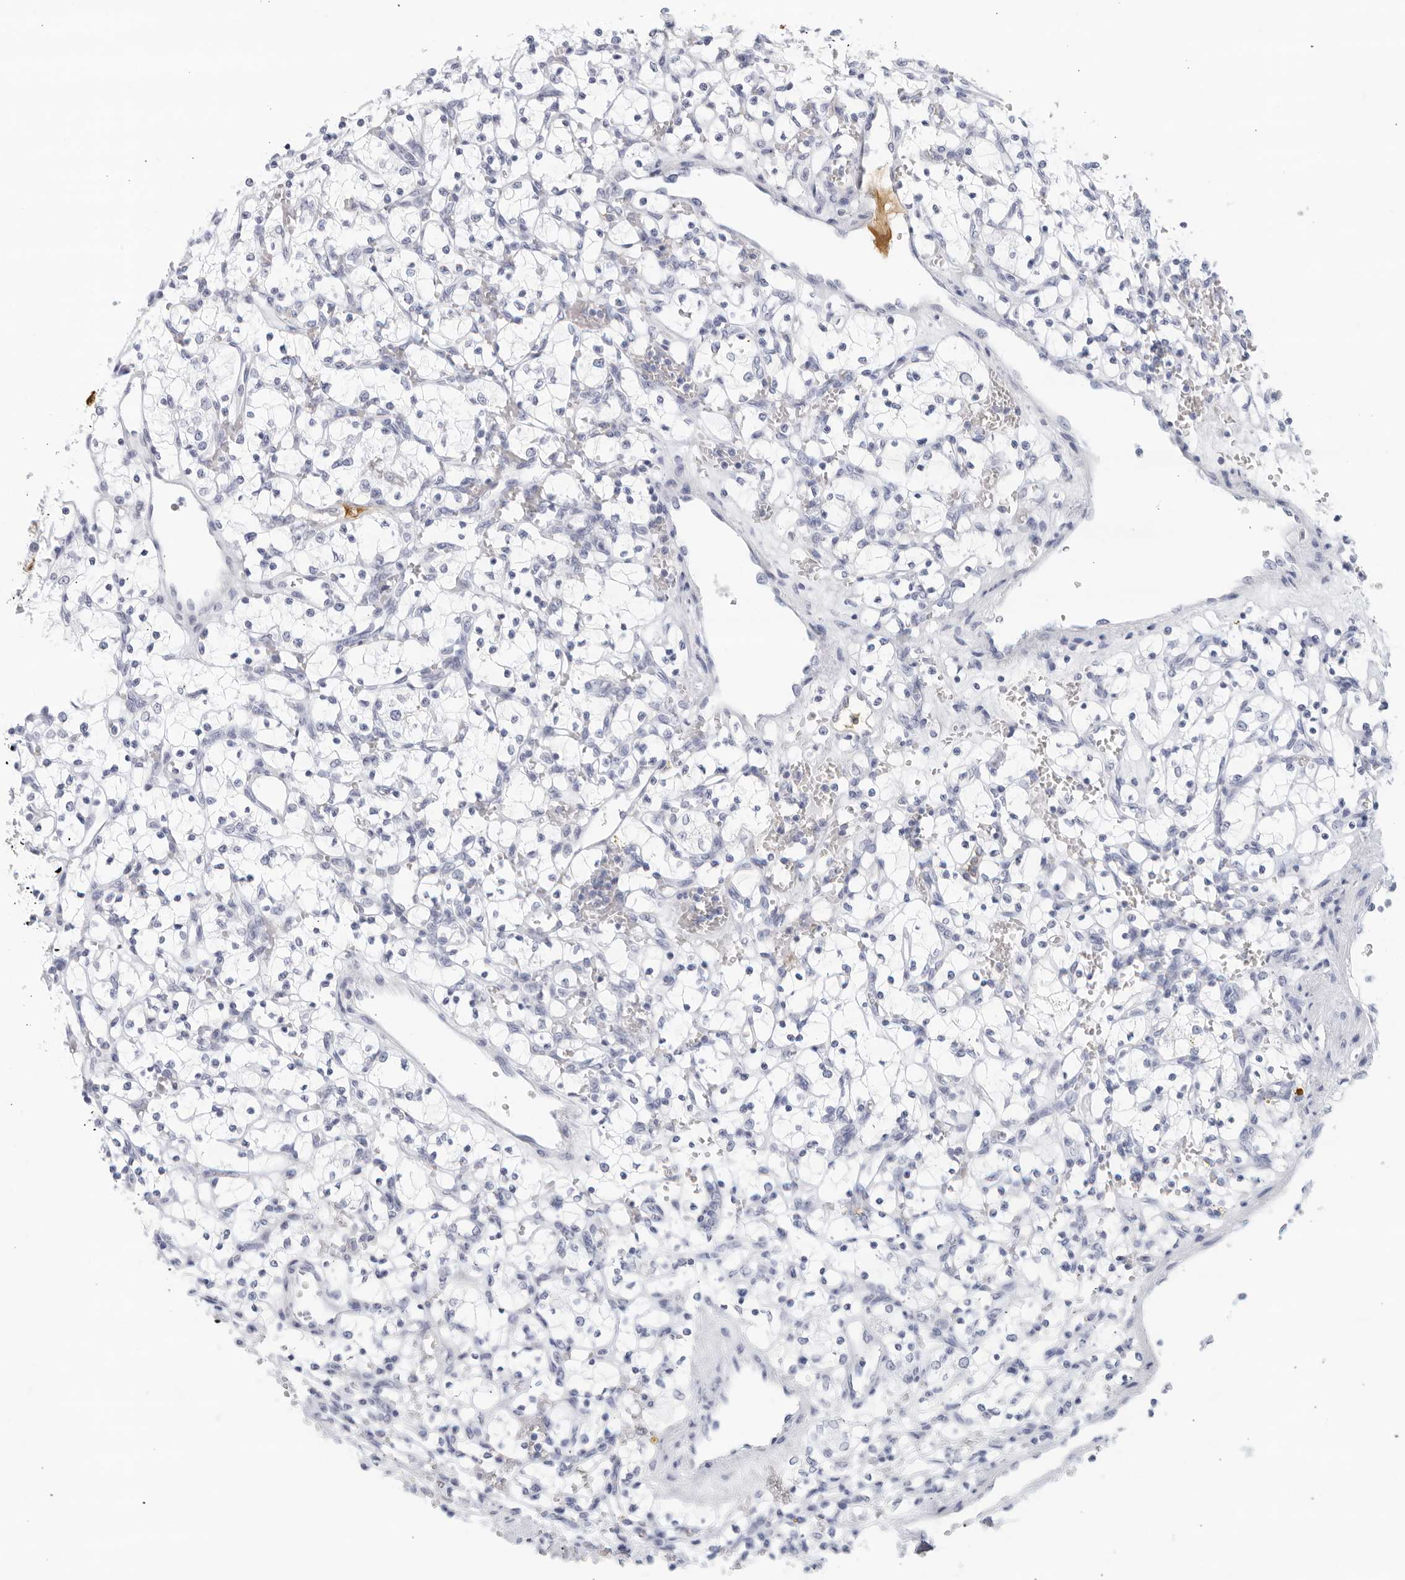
{"staining": {"intensity": "negative", "quantity": "none", "location": "none"}, "tissue": "renal cancer", "cell_type": "Tumor cells", "image_type": "cancer", "snomed": [{"axis": "morphology", "description": "Adenocarcinoma, NOS"}, {"axis": "topography", "description": "Kidney"}], "caption": "Photomicrograph shows no significant protein staining in tumor cells of adenocarcinoma (renal).", "gene": "FGG", "patient": {"sex": "female", "age": 69}}